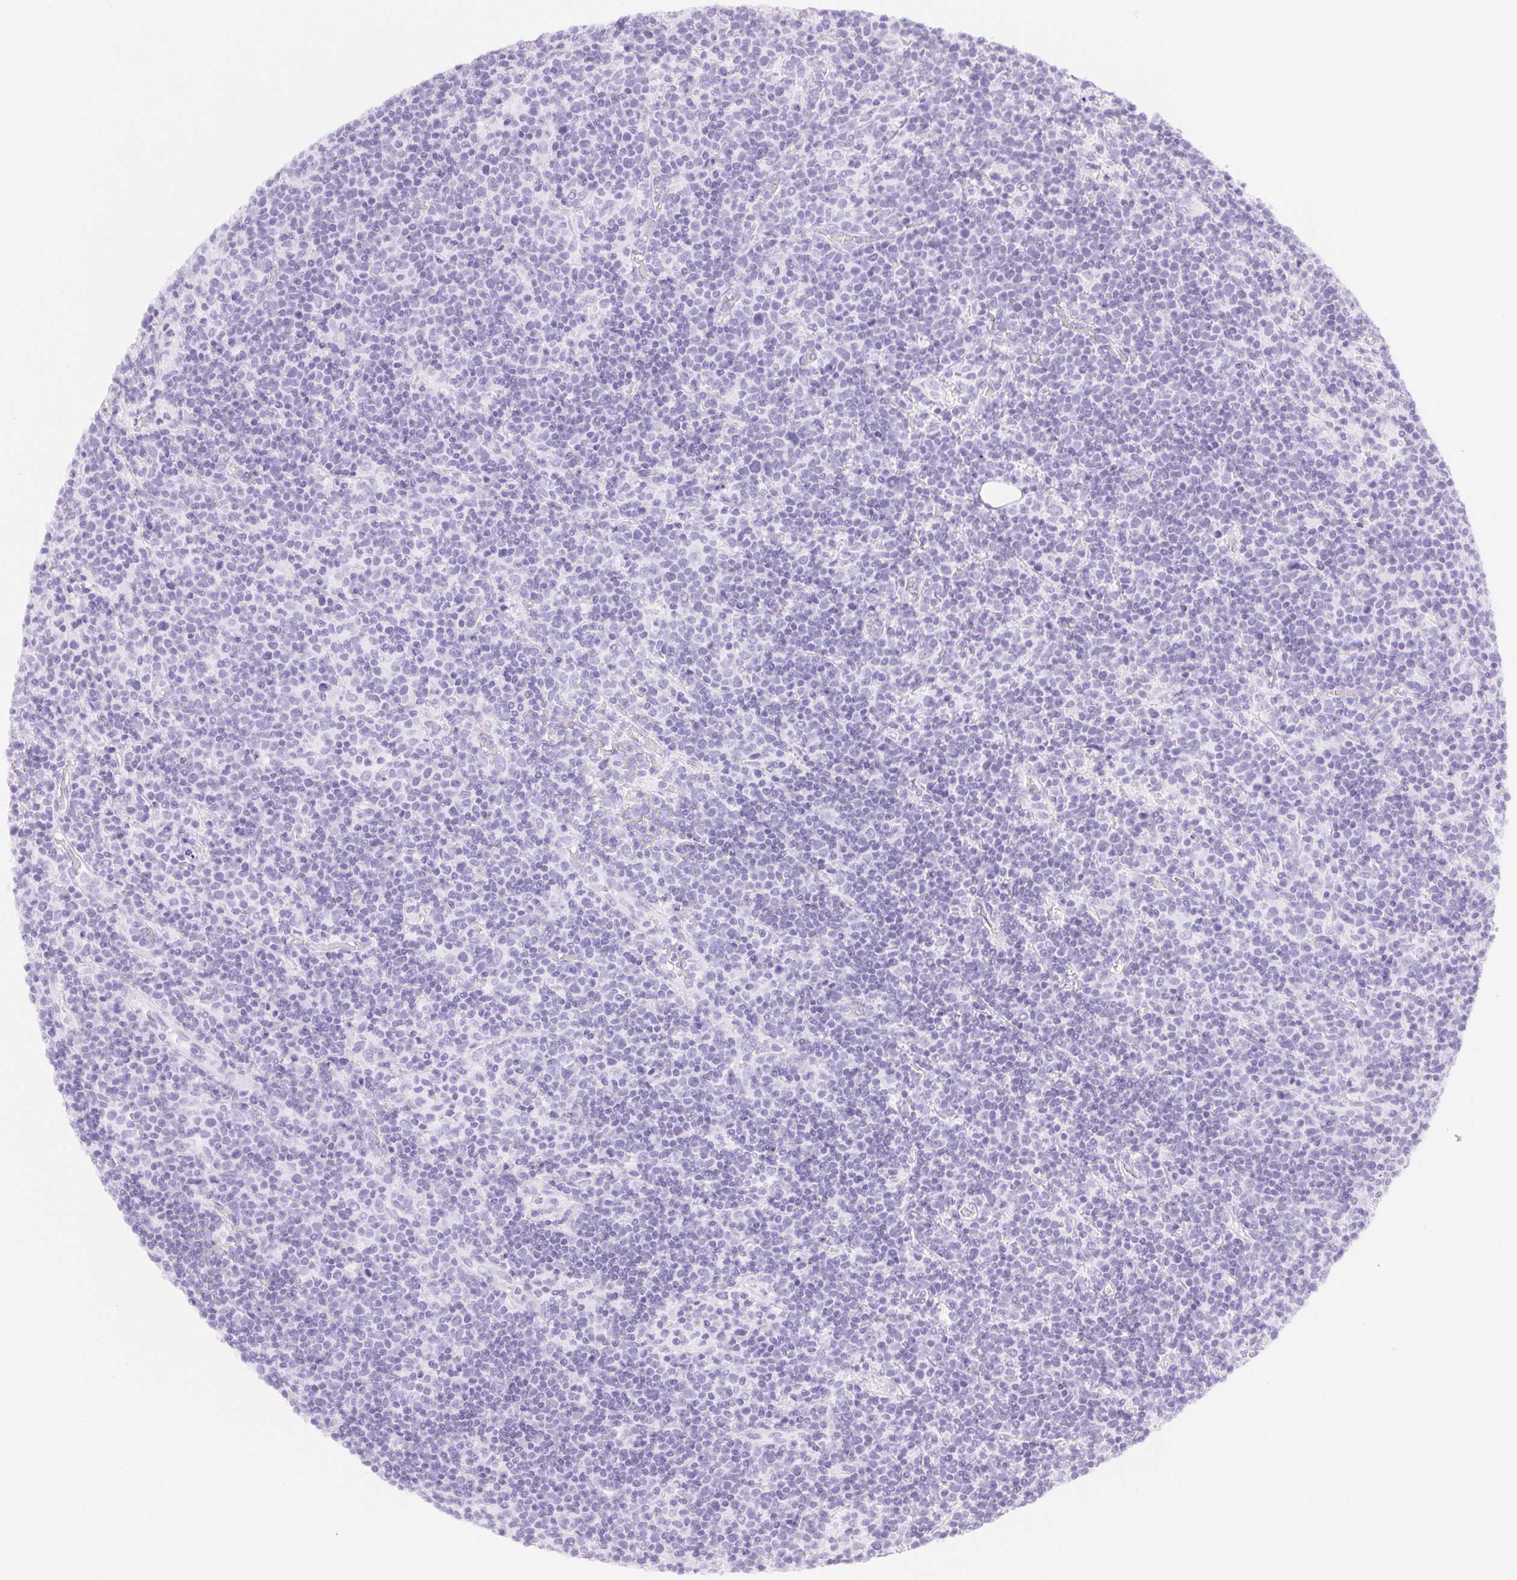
{"staining": {"intensity": "negative", "quantity": "none", "location": "none"}, "tissue": "lymphoma", "cell_type": "Tumor cells", "image_type": "cancer", "snomed": [{"axis": "morphology", "description": "Malignant lymphoma, non-Hodgkin's type, High grade"}, {"axis": "topography", "description": "Lymph node"}], "caption": "Micrograph shows no protein staining in tumor cells of lymphoma tissue.", "gene": "CLDN16", "patient": {"sex": "male", "age": 61}}